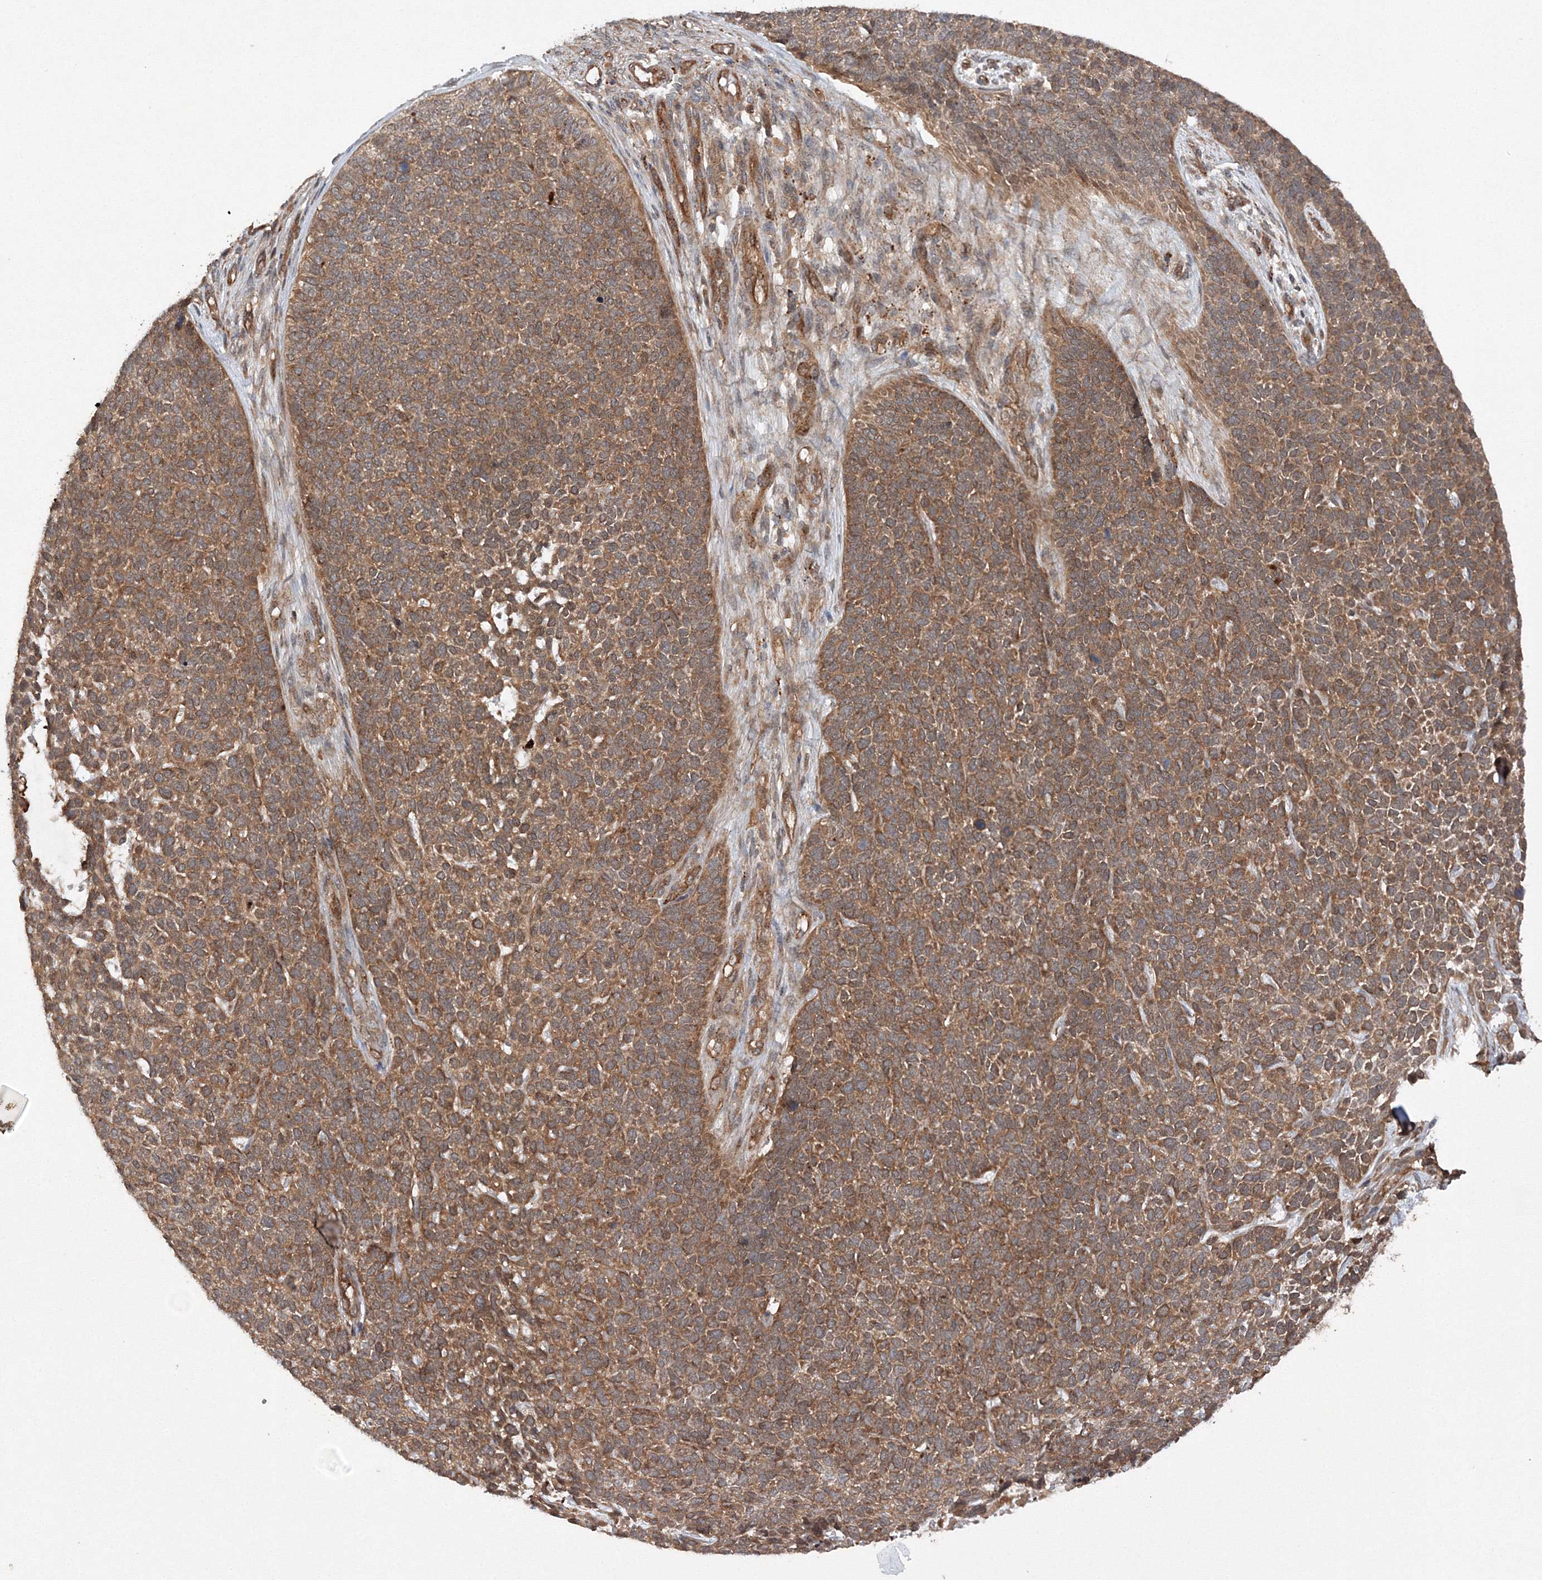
{"staining": {"intensity": "moderate", "quantity": ">75%", "location": "cytoplasmic/membranous"}, "tissue": "skin cancer", "cell_type": "Tumor cells", "image_type": "cancer", "snomed": [{"axis": "morphology", "description": "Basal cell carcinoma"}, {"axis": "topography", "description": "Skin"}], "caption": "The micrograph shows staining of skin cancer (basal cell carcinoma), revealing moderate cytoplasmic/membranous protein staining (brown color) within tumor cells.", "gene": "DCTD", "patient": {"sex": "female", "age": 84}}